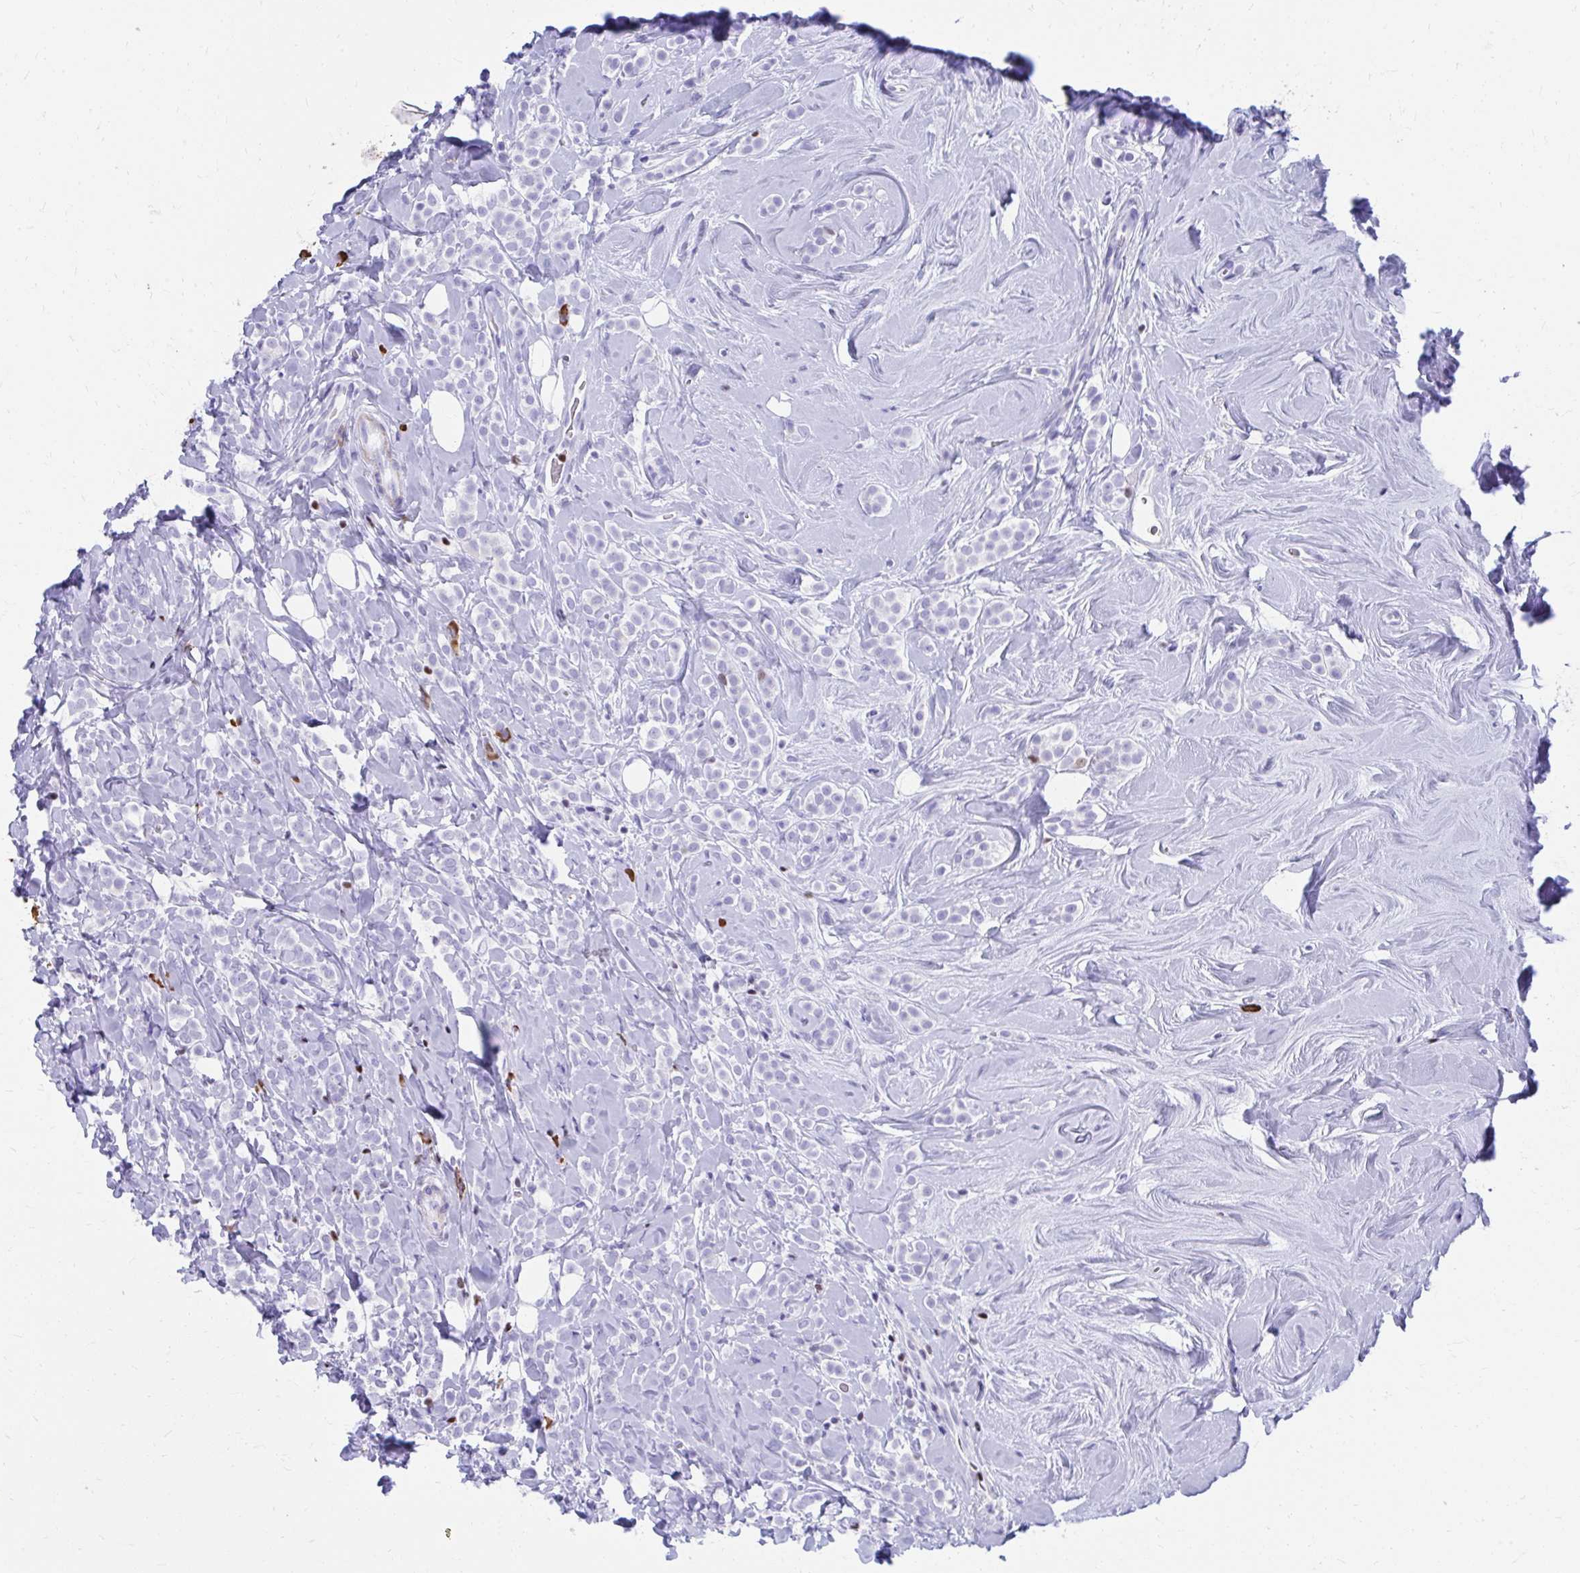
{"staining": {"intensity": "negative", "quantity": "none", "location": "none"}, "tissue": "breast cancer", "cell_type": "Tumor cells", "image_type": "cancer", "snomed": [{"axis": "morphology", "description": "Lobular carcinoma"}, {"axis": "topography", "description": "Breast"}], "caption": "This is a histopathology image of IHC staining of breast lobular carcinoma, which shows no staining in tumor cells.", "gene": "RUNX3", "patient": {"sex": "female", "age": 49}}